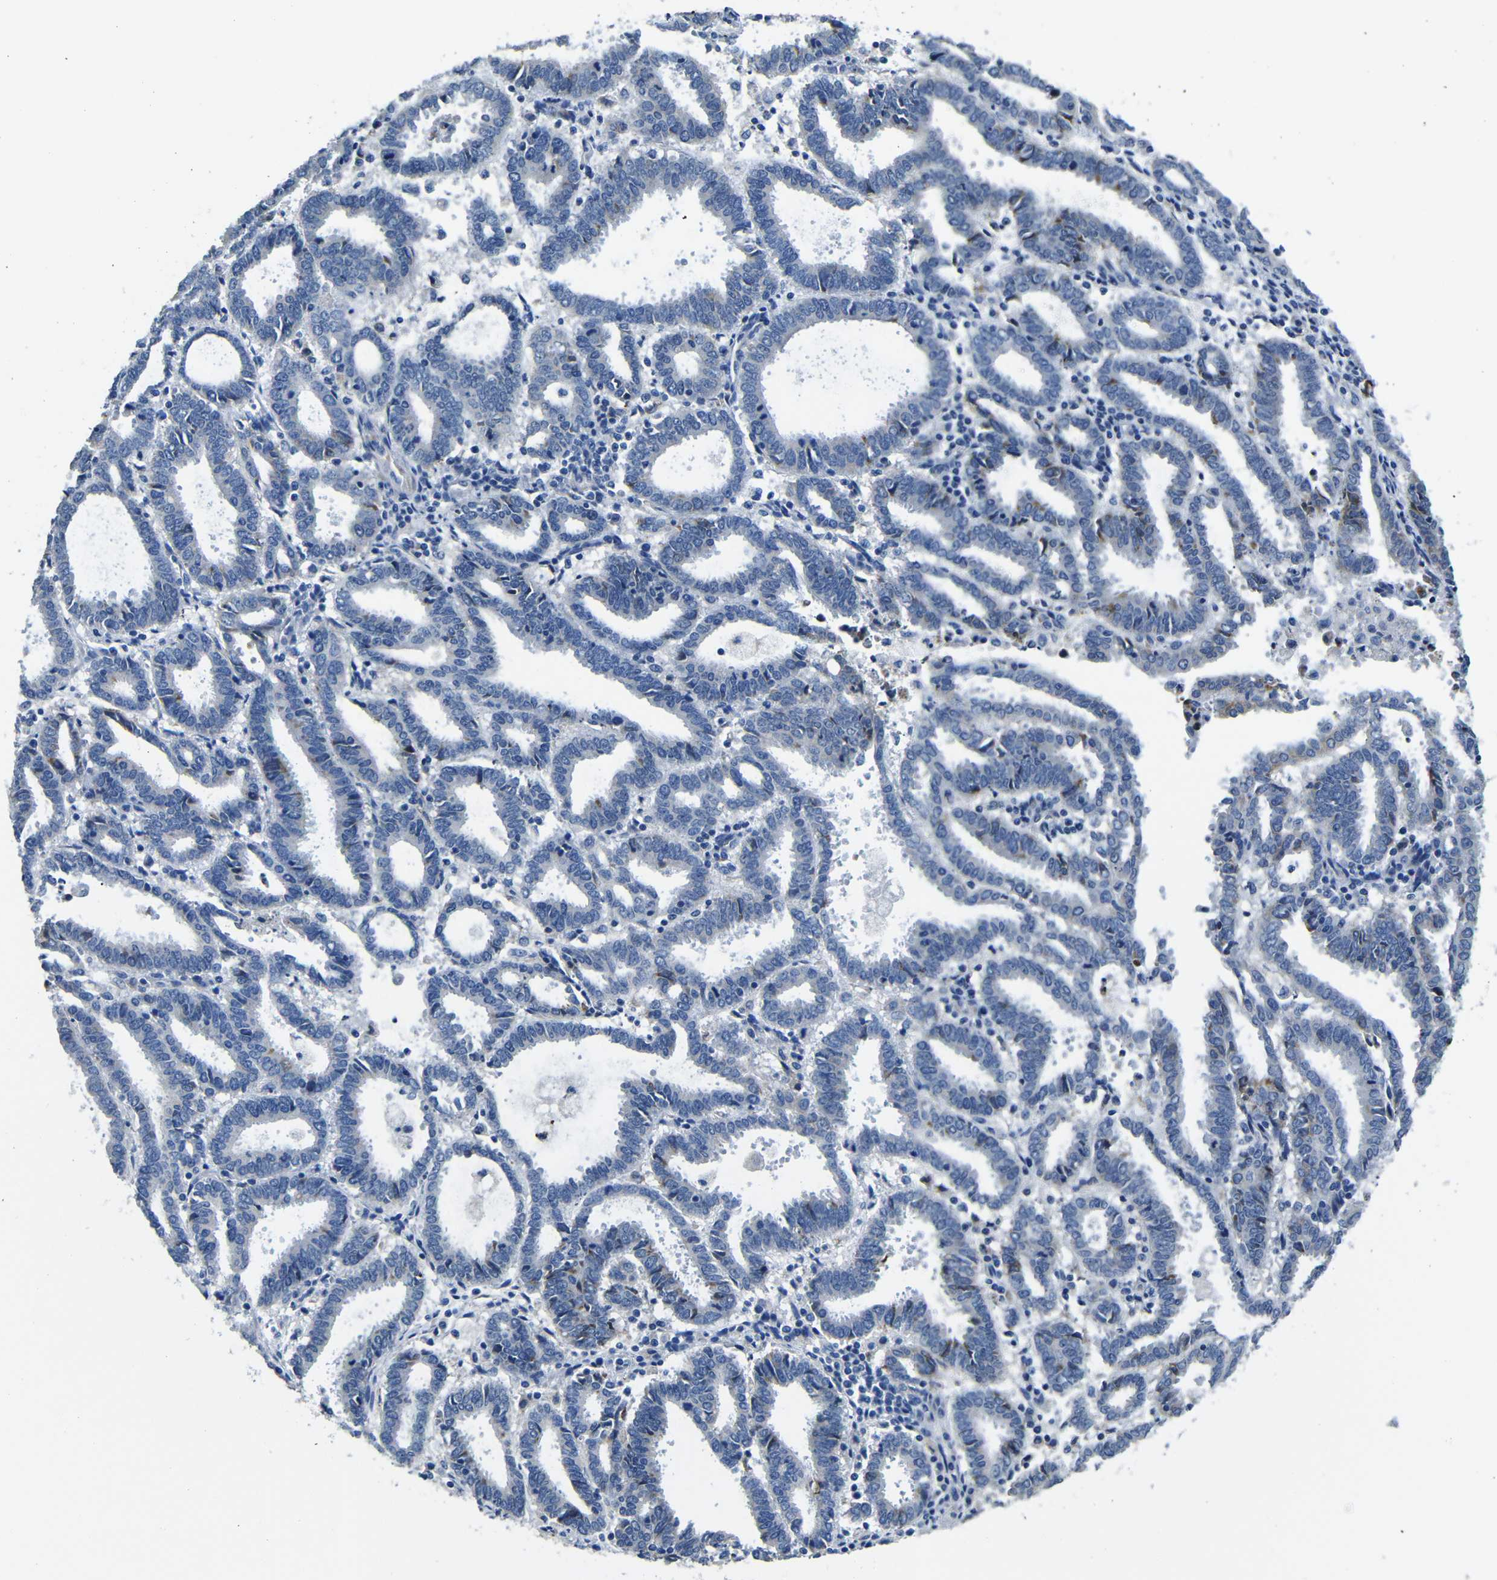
{"staining": {"intensity": "moderate", "quantity": "<25%", "location": "cytoplasmic/membranous"}, "tissue": "endometrial cancer", "cell_type": "Tumor cells", "image_type": "cancer", "snomed": [{"axis": "morphology", "description": "Adenocarcinoma, NOS"}, {"axis": "topography", "description": "Uterus"}], "caption": "A high-resolution photomicrograph shows IHC staining of endometrial adenocarcinoma, which displays moderate cytoplasmic/membranous expression in about <25% of tumor cells. The protein is stained brown, and the nuclei are stained in blue (DAB IHC with brightfield microscopy, high magnification).", "gene": "TNFAIP1", "patient": {"sex": "female", "age": 83}}